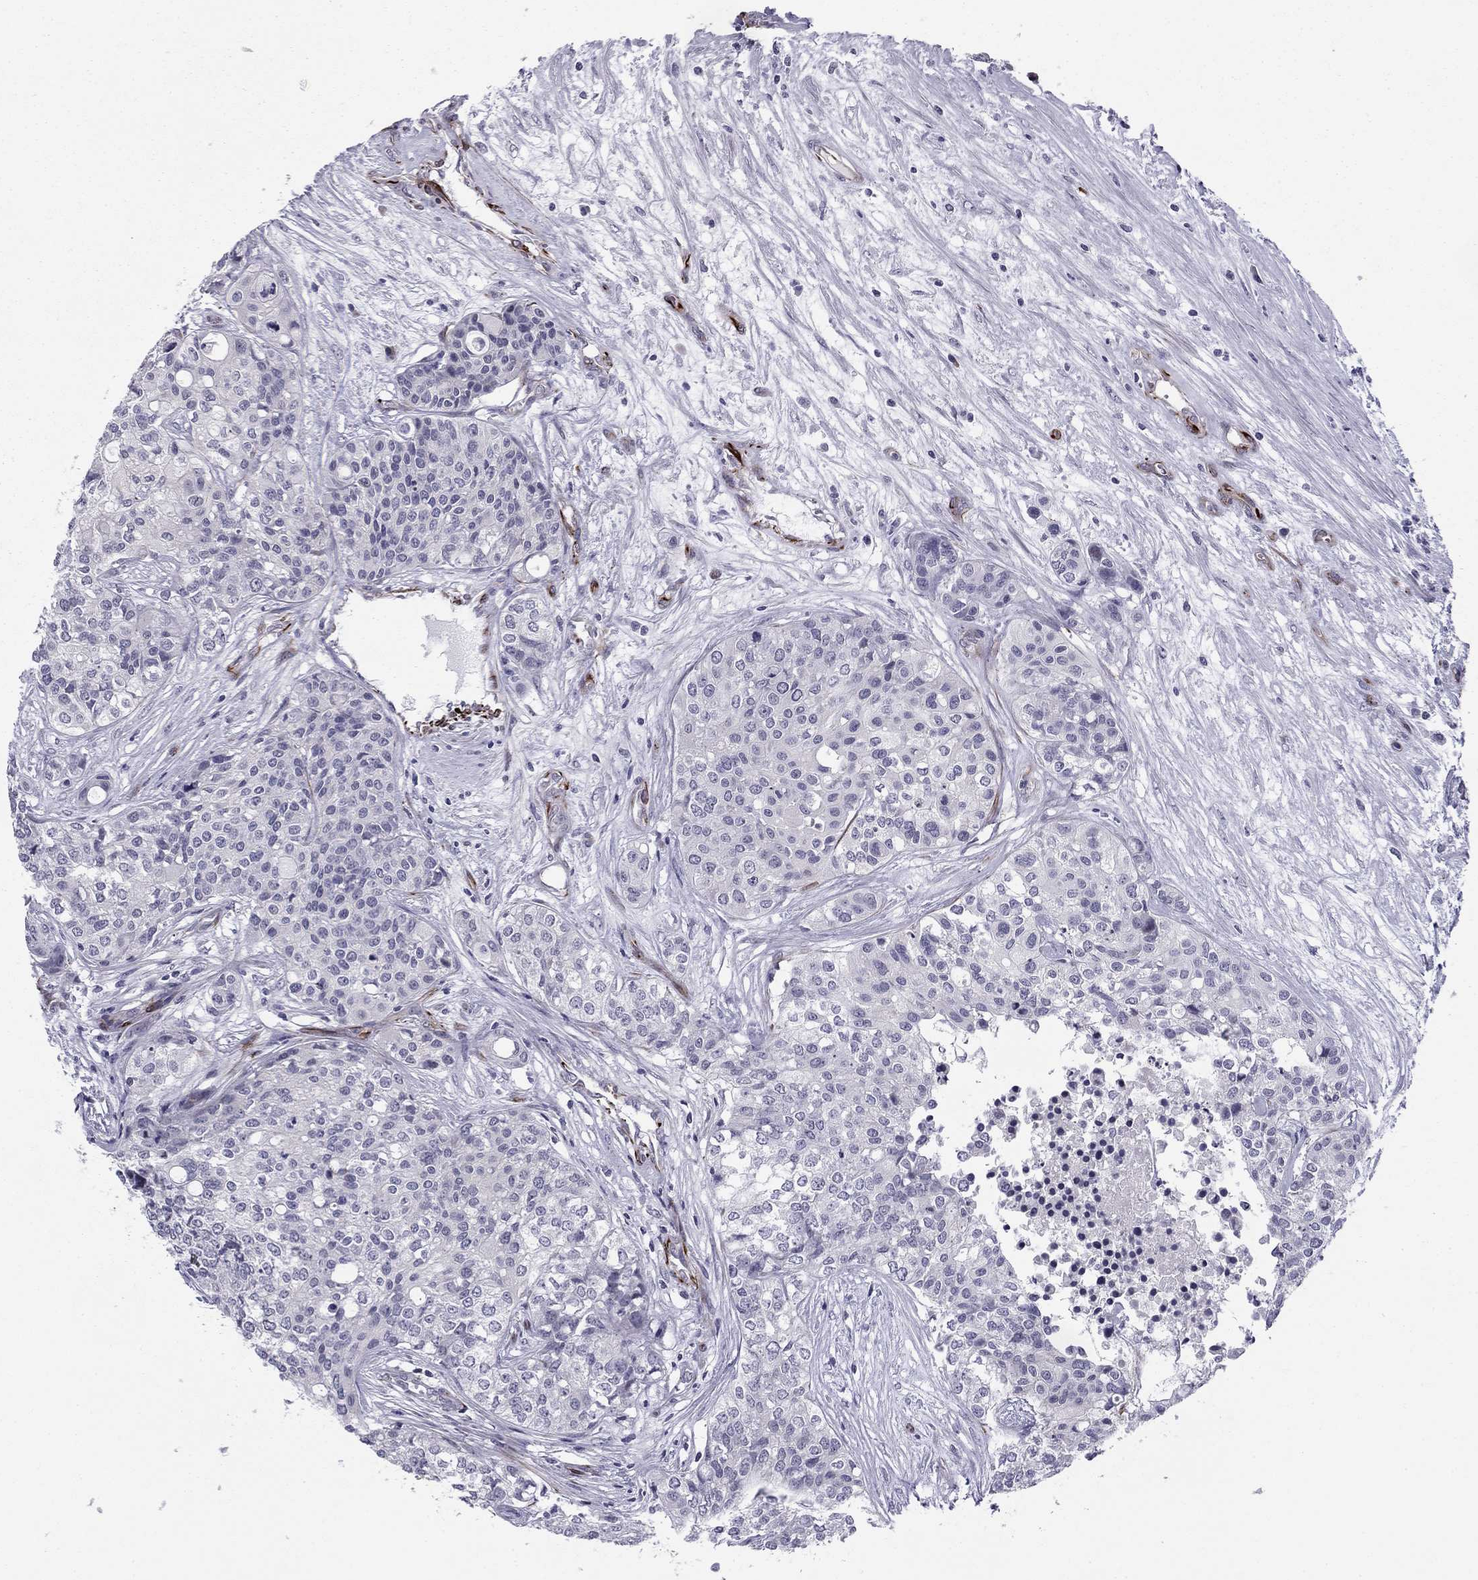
{"staining": {"intensity": "negative", "quantity": "none", "location": "none"}, "tissue": "carcinoid", "cell_type": "Tumor cells", "image_type": "cancer", "snomed": [{"axis": "morphology", "description": "Carcinoid, malignant, NOS"}, {"axis": "topography", "description": "Colon"}], "caption": "This is an immunohistochemistry (IHC) histopathology image of human carcinoid. There is no positivity in tumor cells.", "gene": "ANKS4B", "patient": {"sex": "male", "age": 81}}